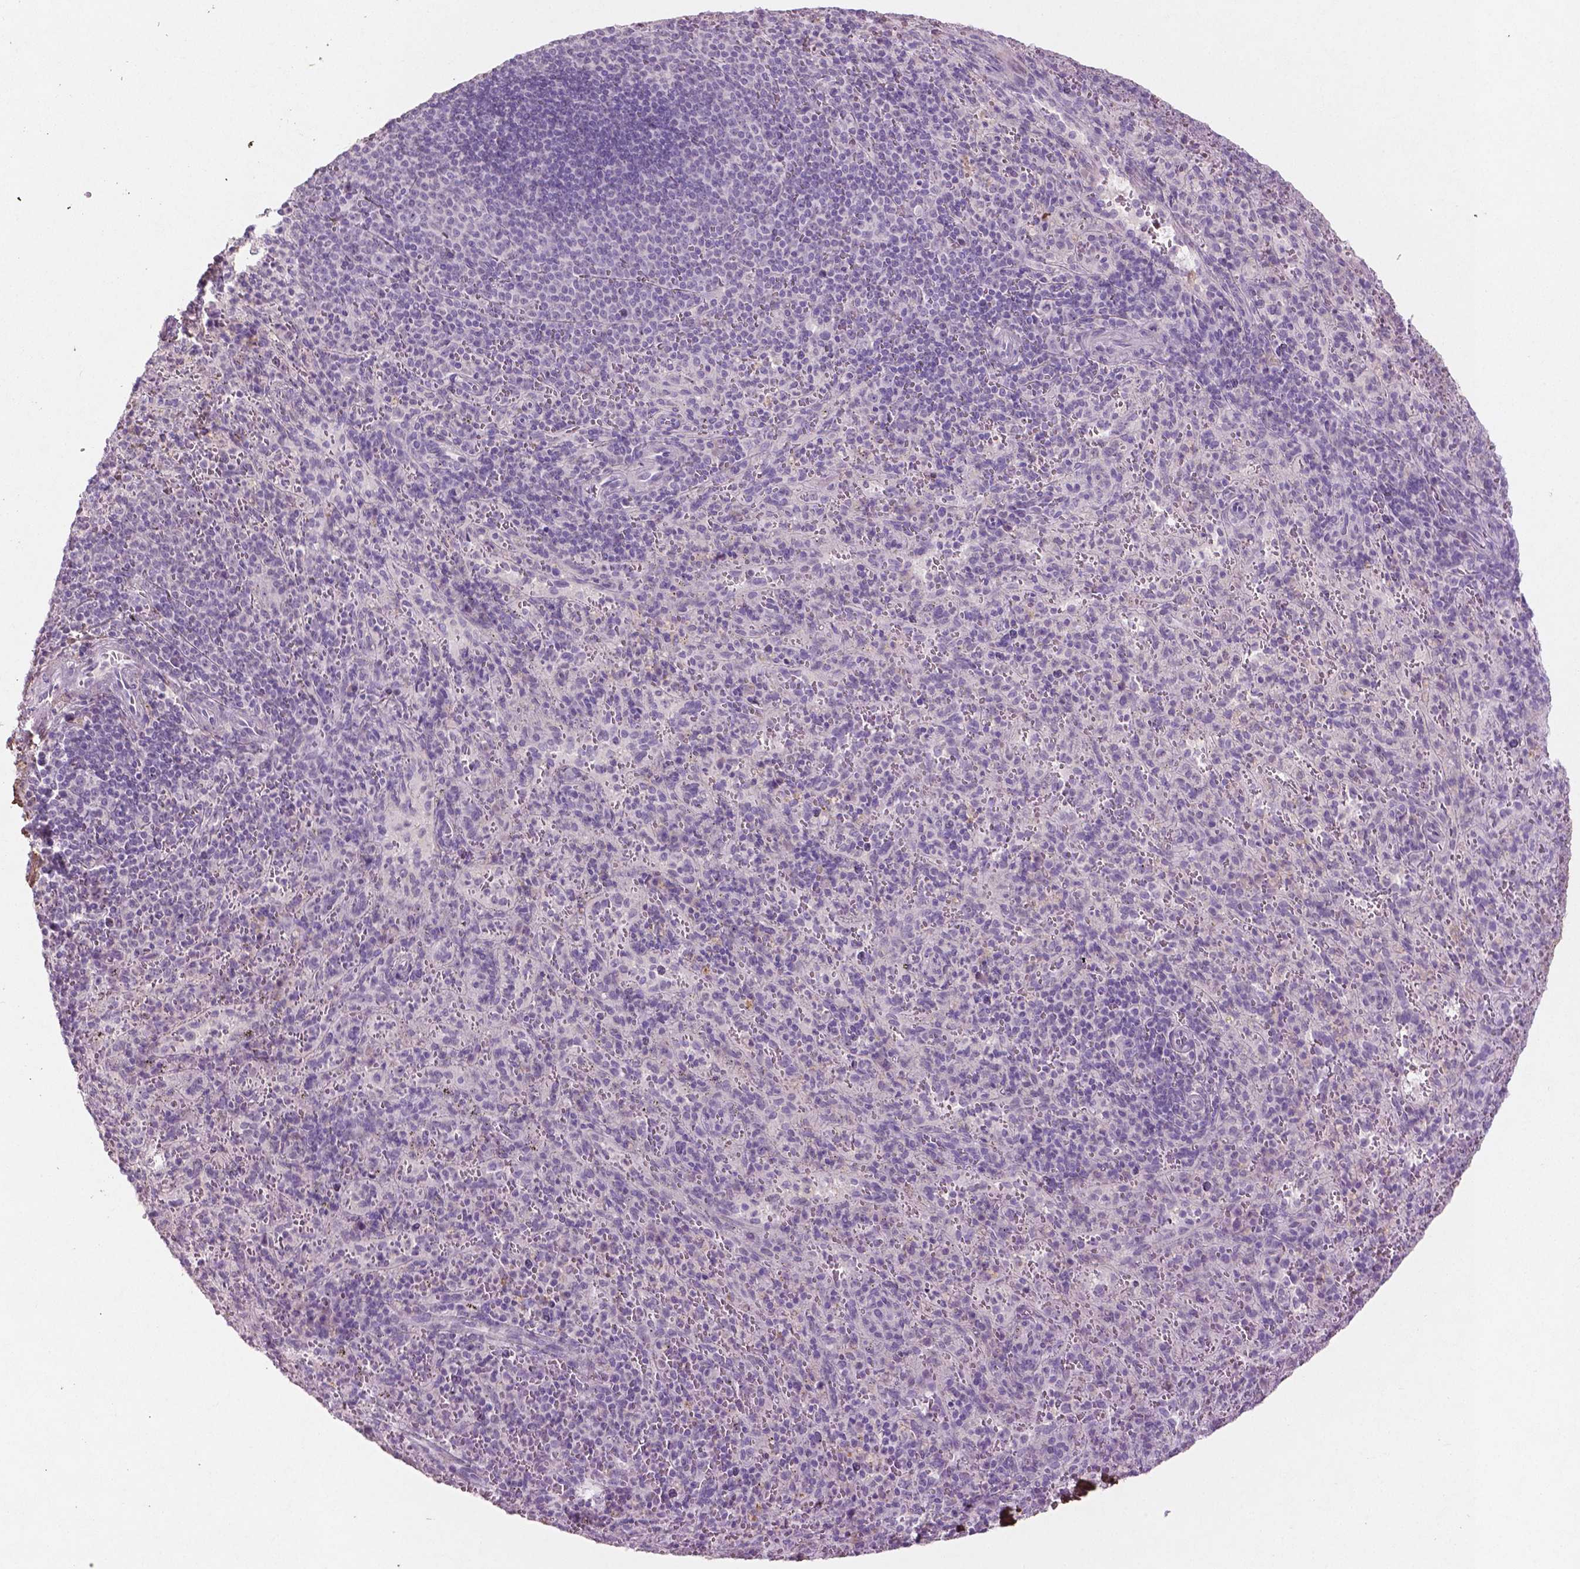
{"staining": {"intensity": "negative", "quantity": "none", "location": "none"}, "tissue": "spleen", "cell_type": "Cells in red pulp", "image_type": "normal", "snomed": [{"axis": "morphology", "description": "Normal tissue, NOS"}, {"axis": "topography", "description": "Spleen"}], "caption": "IHC histopathology image of benign human spleen stained for a protein (brown), which reveals no staining in cells in red pulp.", "gene": "DLG2", "patient": {"sex": "male", "age": 57}}